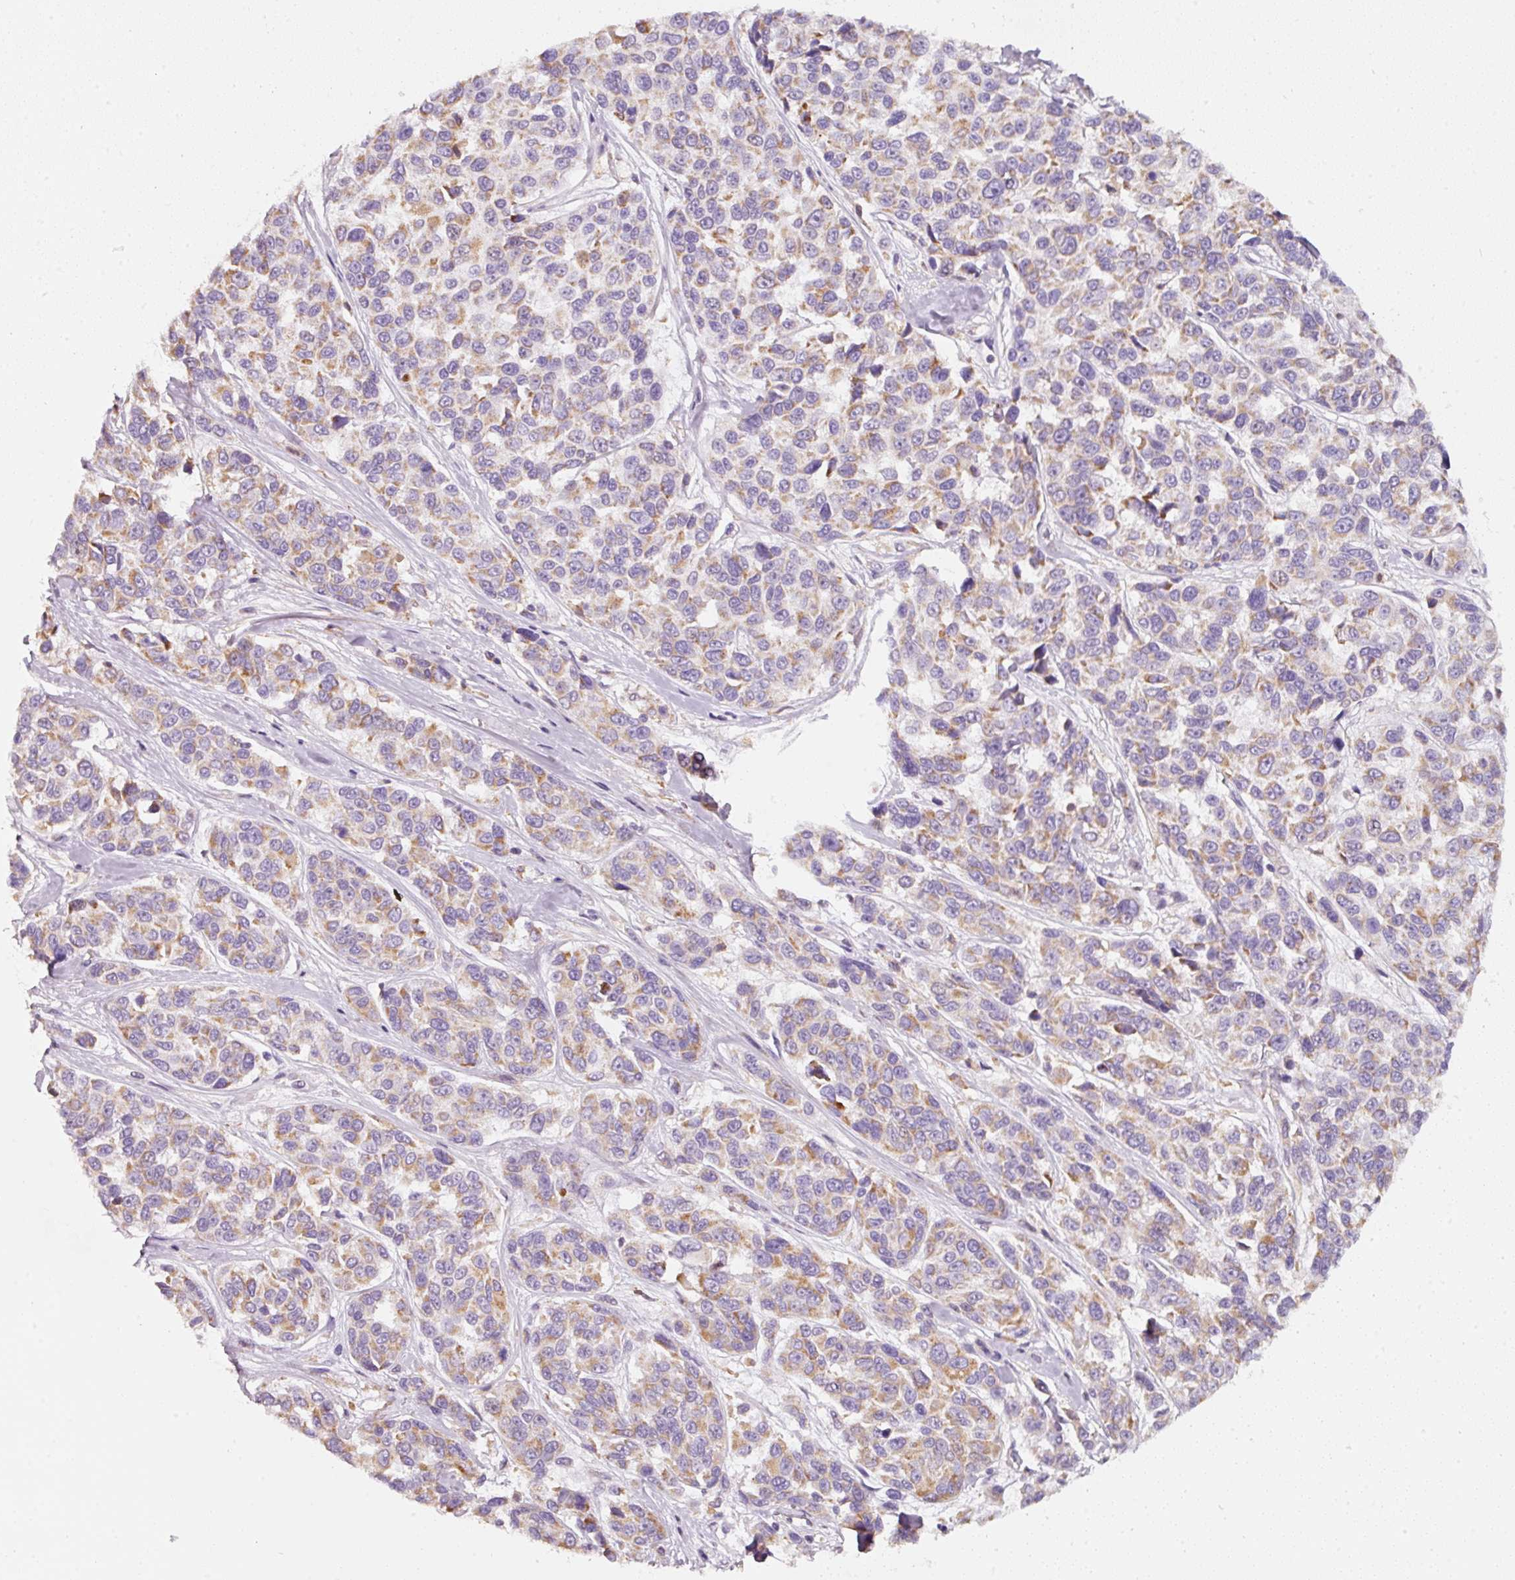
{"staining": {"intensity": "weak", "quantity": ">75%", "location": "cytoplasmic/membranous"}, "tissue": "melanoma", "cell_type": "Tumor cells", "image_type": "cancer", "snomed": [{"axis": "morphology", "description": "Malignant melanoma, NOS"}, {"axis": "topography", "description": "Skin"}], "caption": "IHC staining of malignant melanoma, which reveals low levels of weak cytoplasmic/membranous expression in approximately >75% of tumor cells indicating weak cytoplasmic/membranous protein positivity. The staining was performed using DAB (brown) for protein detection and nuclei were counterstained in hematoxylin (blue).", "gene": "IQGAP2", "patient": {"sex": "female", "age": 66}}